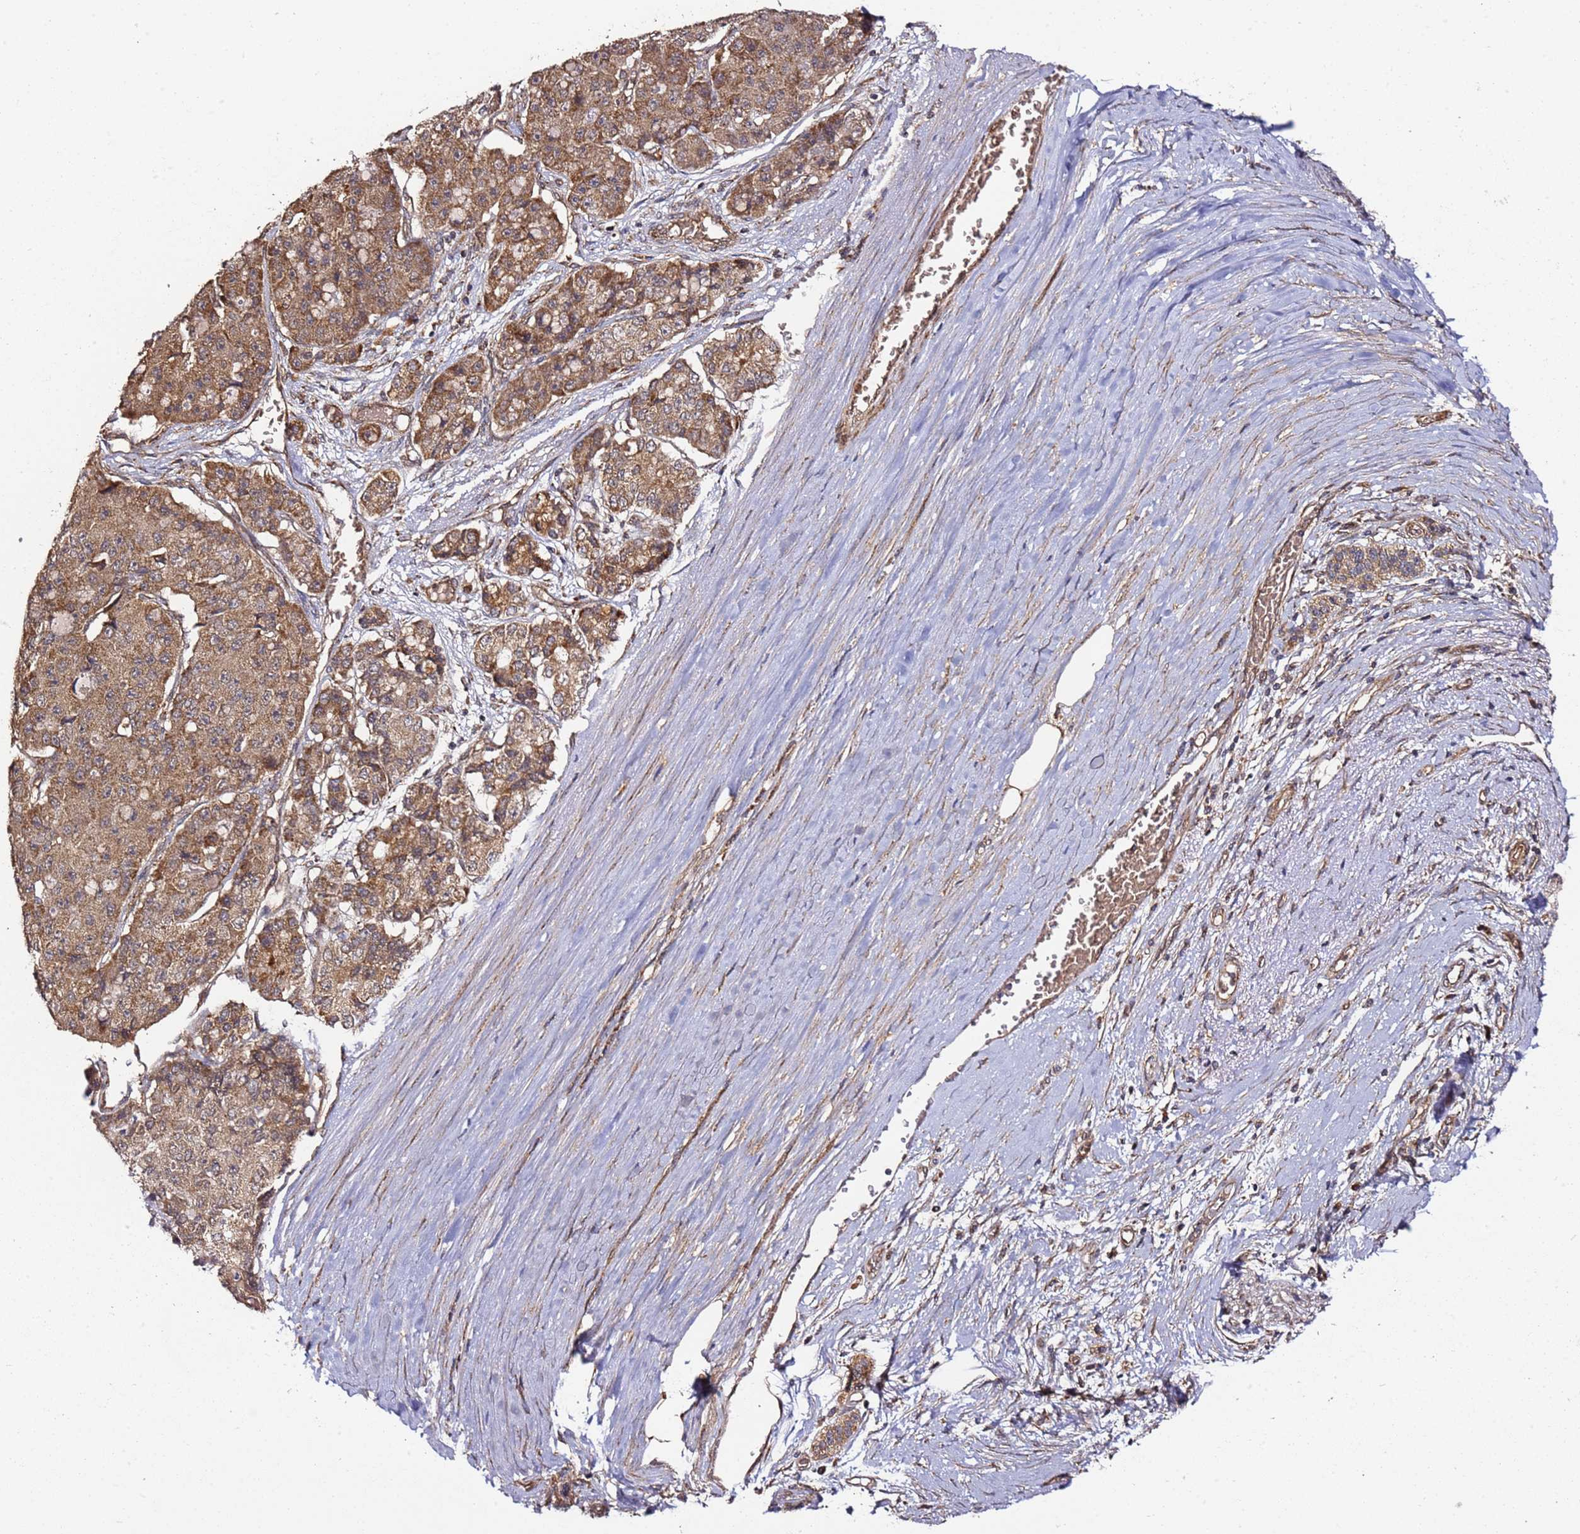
{"staining": {"intensity": "moderate", "quantity": ">75%", "location": "cytoplasmic/membranous"}, "tissue": "pancreatic cancer", "cell_type": "Tumor cells", "image_type": "cancer", "snomed": [{"axis": "morphology", "description": "Adenocarcinoma, NOS"}, {"axis": "topography", "description": "Pancreas"}], "caption": "Pancreatic adenocarcinoma was stained to show a protein in brown. There is medium levels of moderate cytoplasmic/membranous staining in about >75% of tumor cells.", "gene": "TM2D2", "patient": {"sex": "male", "age": 50}}